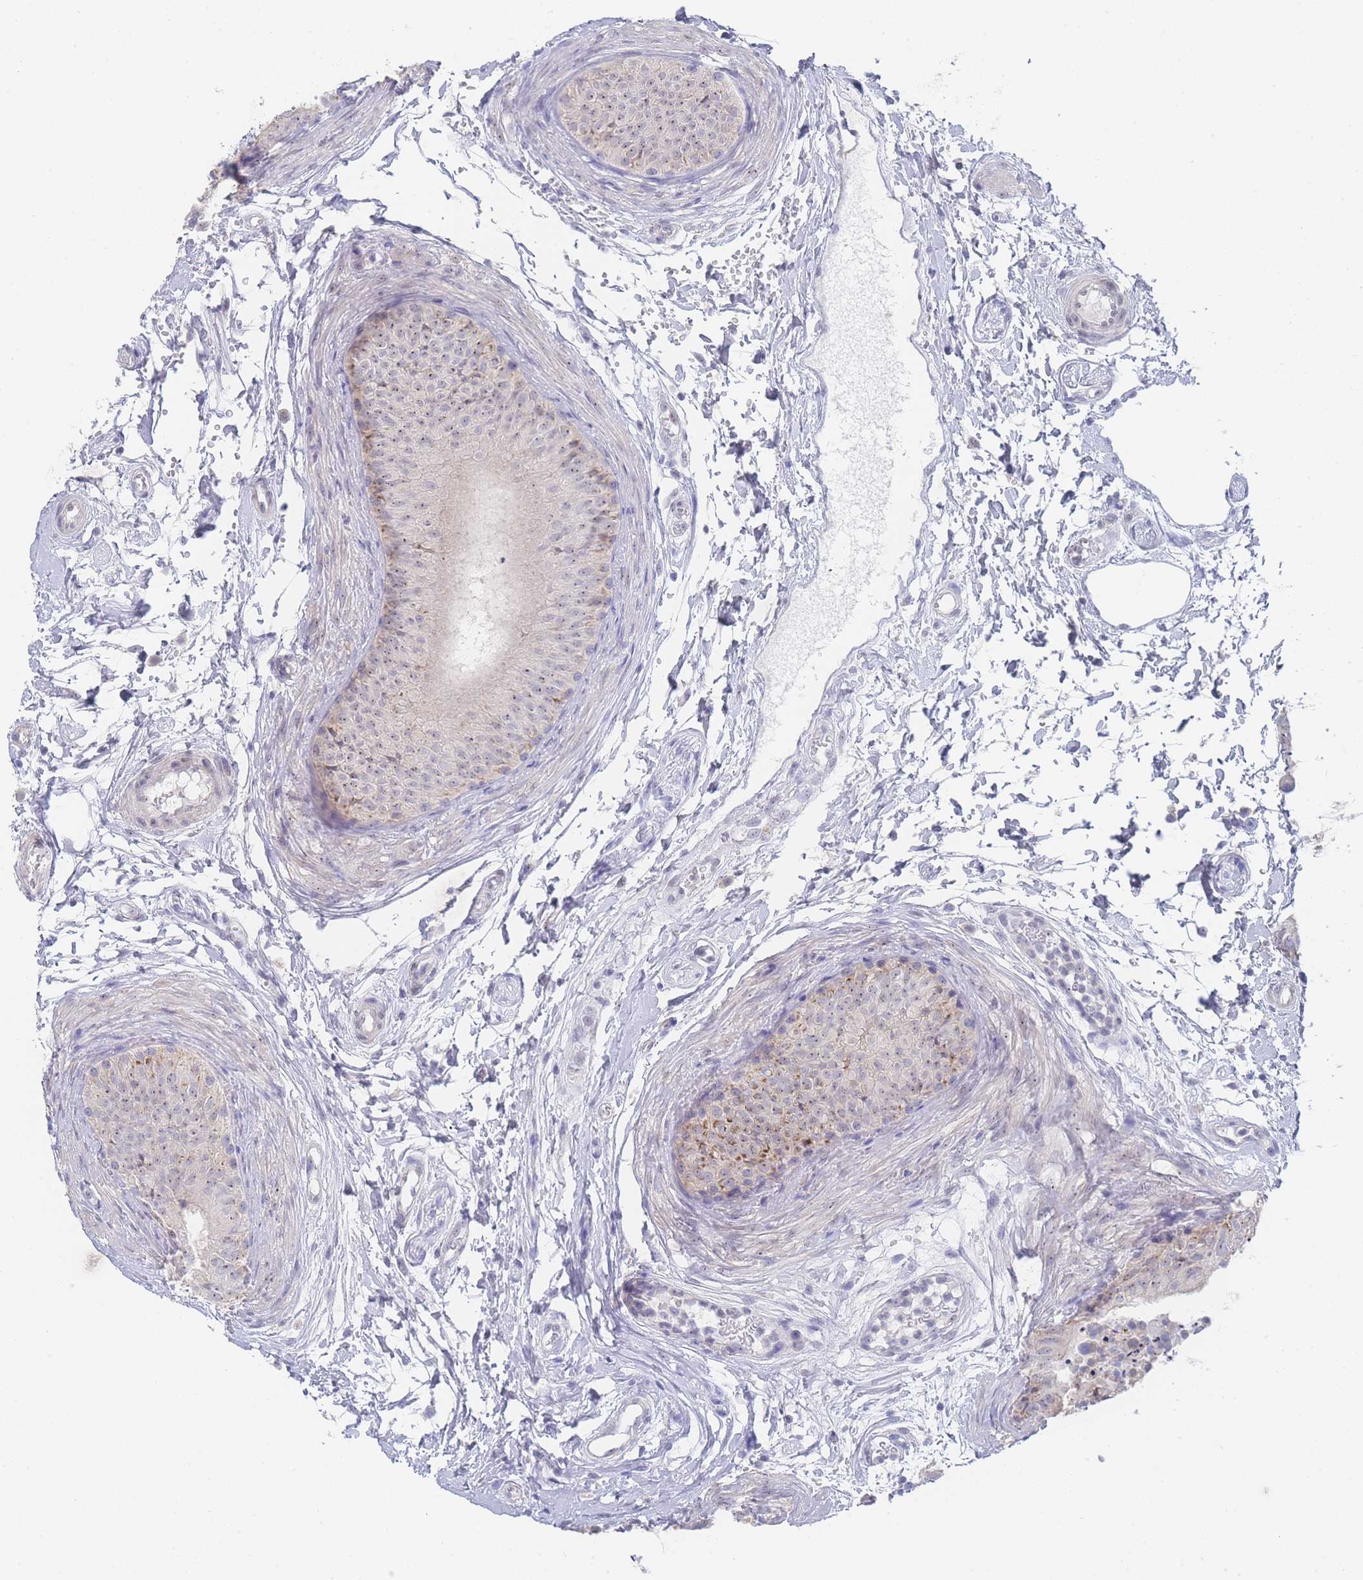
{"staining": {"intensity": "weak", "quantity": "25%-75%", "location": "cytoplasmic/membranous,nuclear"}, "tissue": "epididymis", "cell_type": "Glandular cells", "image_type": "normal", "snomed": [{"axis": "morphology", "description": "Normal tissue, NOS"}, {"axis": "topography", "description": "Epididymis"}], "caption": "Immunohistochemistry image of unremarkable epididymis stained for a protein (brown), which displays low levels of weak cytoplasmic/membranous,nuclear expression in approximately 25%-75% of glandular cells.", "gene": "ZNF142", "patient": {"sex": "male", "age": 15}}